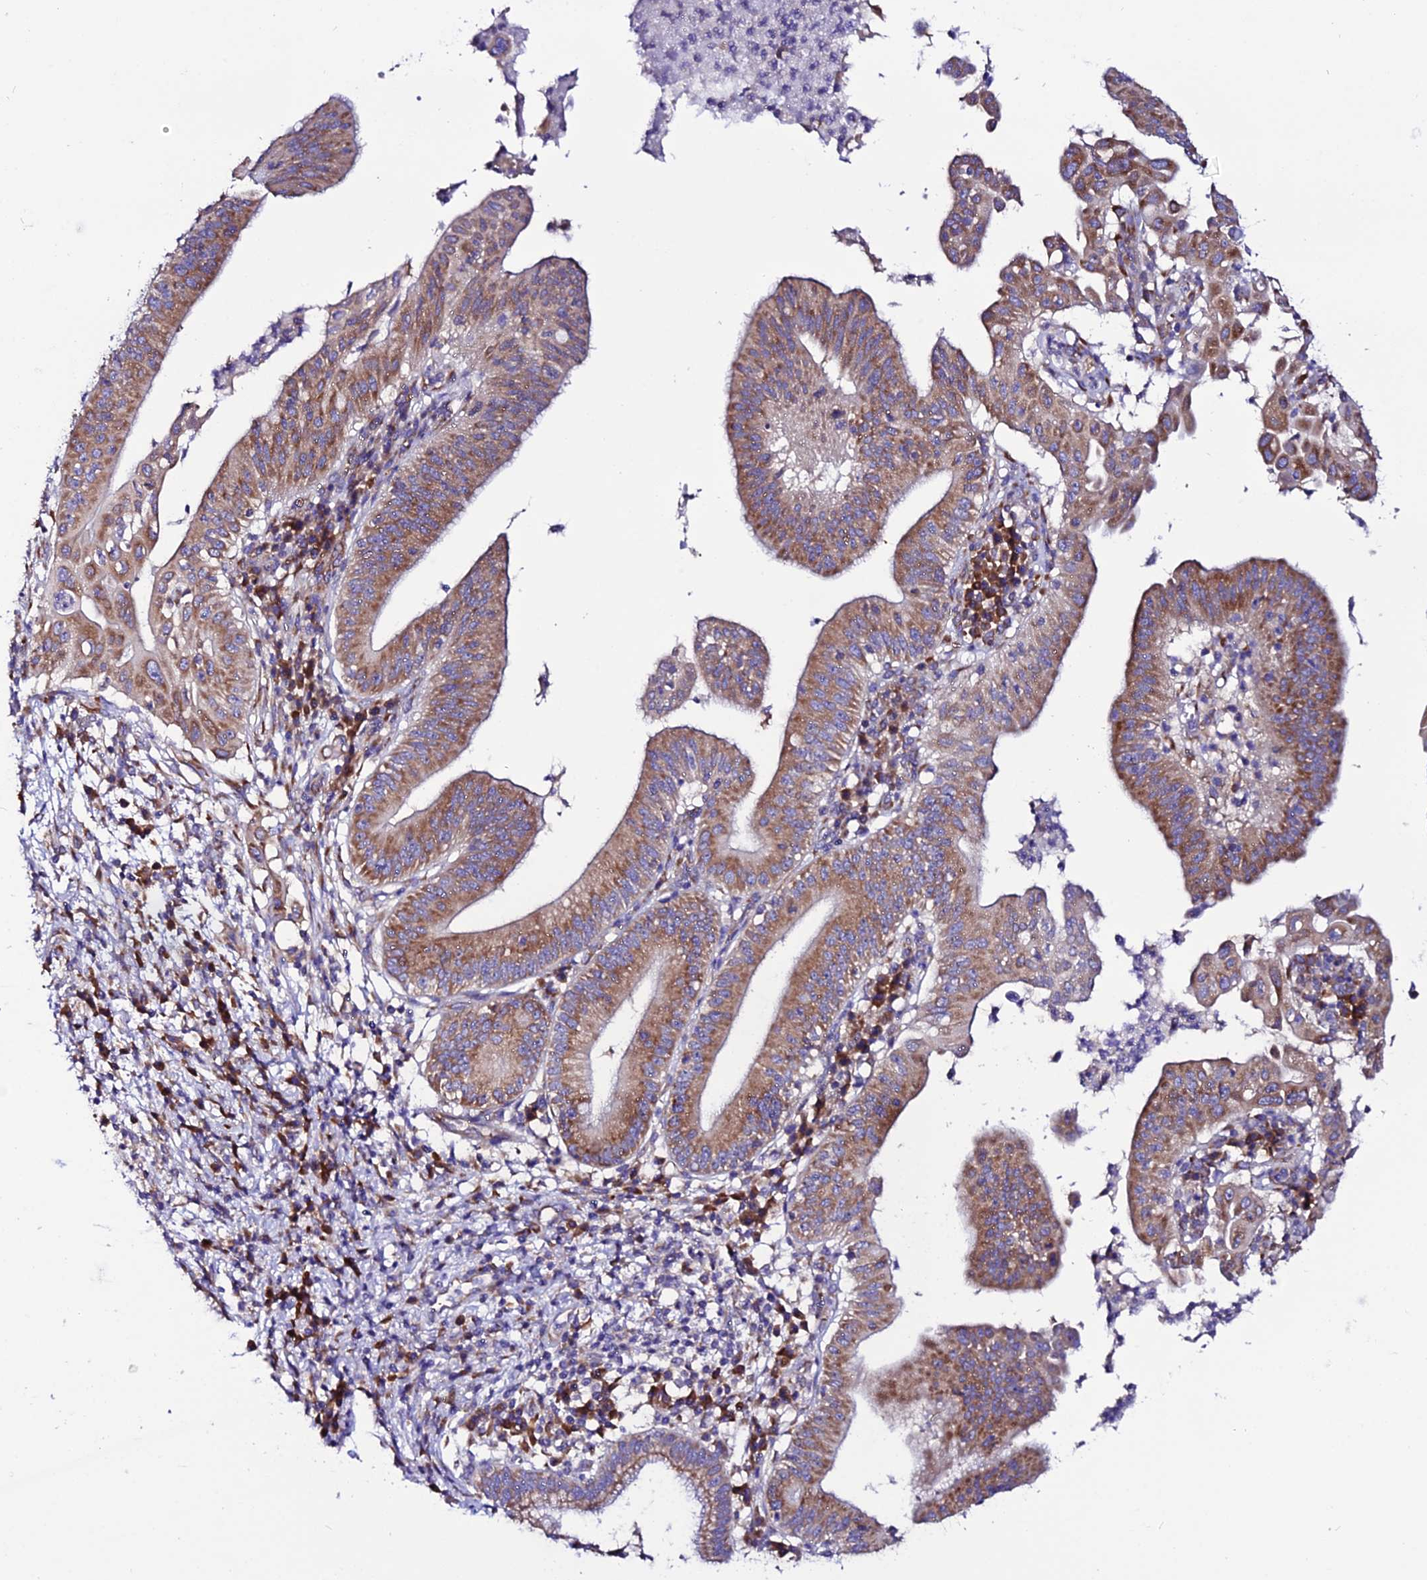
{"staining": {"intensity": "moderate", "quantity": ">75%", "location": "cytoplasmic/membranous"}, "tissue": "pancreatic cancer", "cell_type": "Tumor cells", "image_type": "cancer", "snomed": [{"axis": "morphology", "description": "Adenocarcinoma, NOS"}, {"axis": "topography", "description": "Pancreas"}], "caption": "Immunohistochemical staining of human pancreatic adenocarcinoma displays medium levels of moderate cytoplasmic/membranous positivity in approximately >75% of tumor cells. (DAB (3,3'-diaminobenzidine) IHC, brown staining for protein, blue staining for nuclei).", "gene": "EEF1G", "patient": {"sex": "male", "age": 68}}